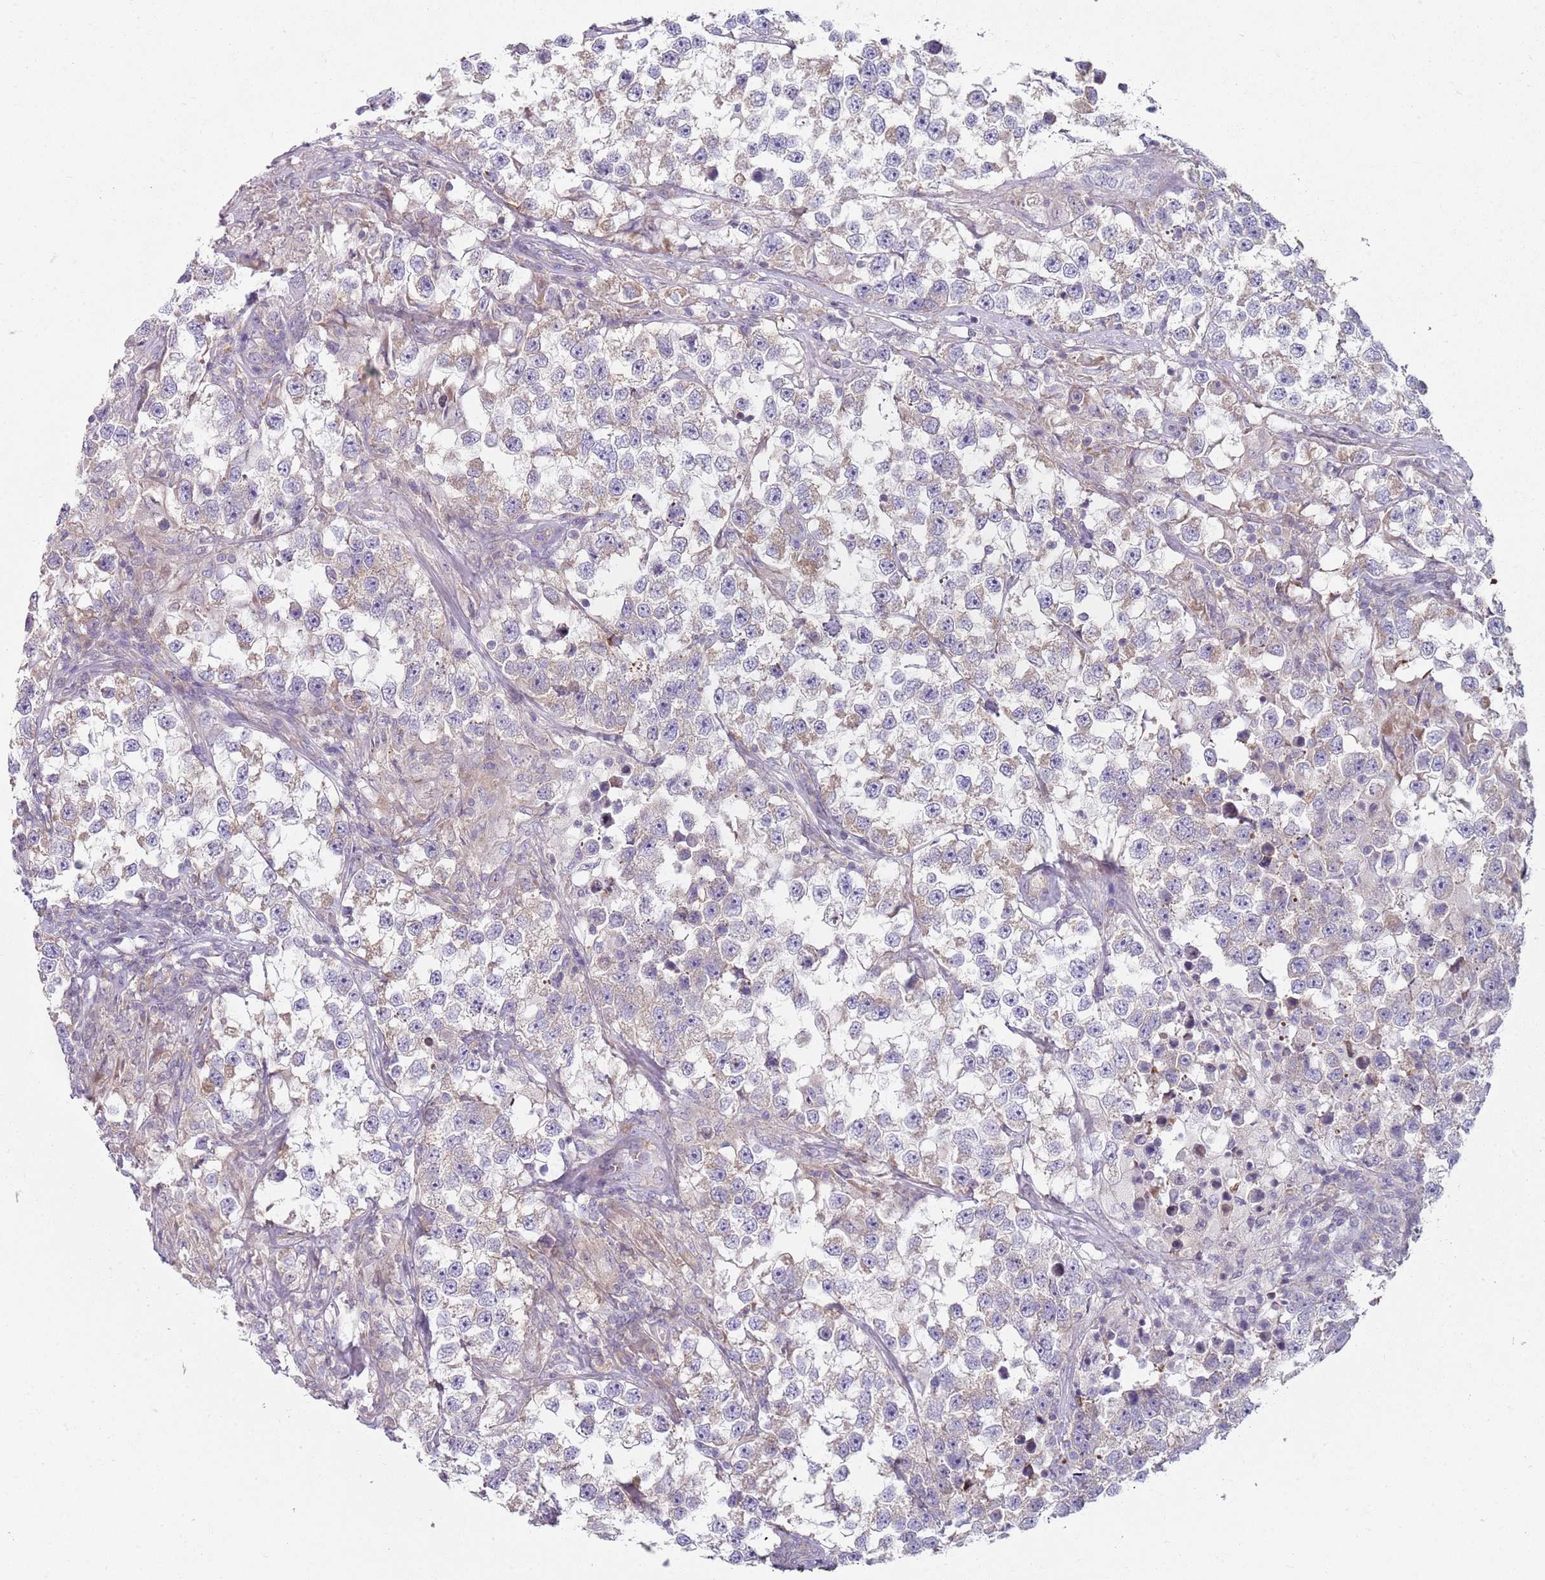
{"staining": {"intensity": "negative", "quantity": "none", "location": "none"}, "tissue": "testis cancer", "cell_type": "Tumor cells", "image_type": "cancer", "snomed": [{"axis": "morphology", "description": "Seminoma, NOS"}, {"axis": "topography", "description": "Testis"}], "caption": "Image shows no protein expression in tumor cells of testis cancer tissue. (Brightfield microscopy of DAB (3,3'-diaminobenzidine) IHC at high magnification).", "gene": "SLC26A6", "patient": {"sex": "male", "age": 46}}